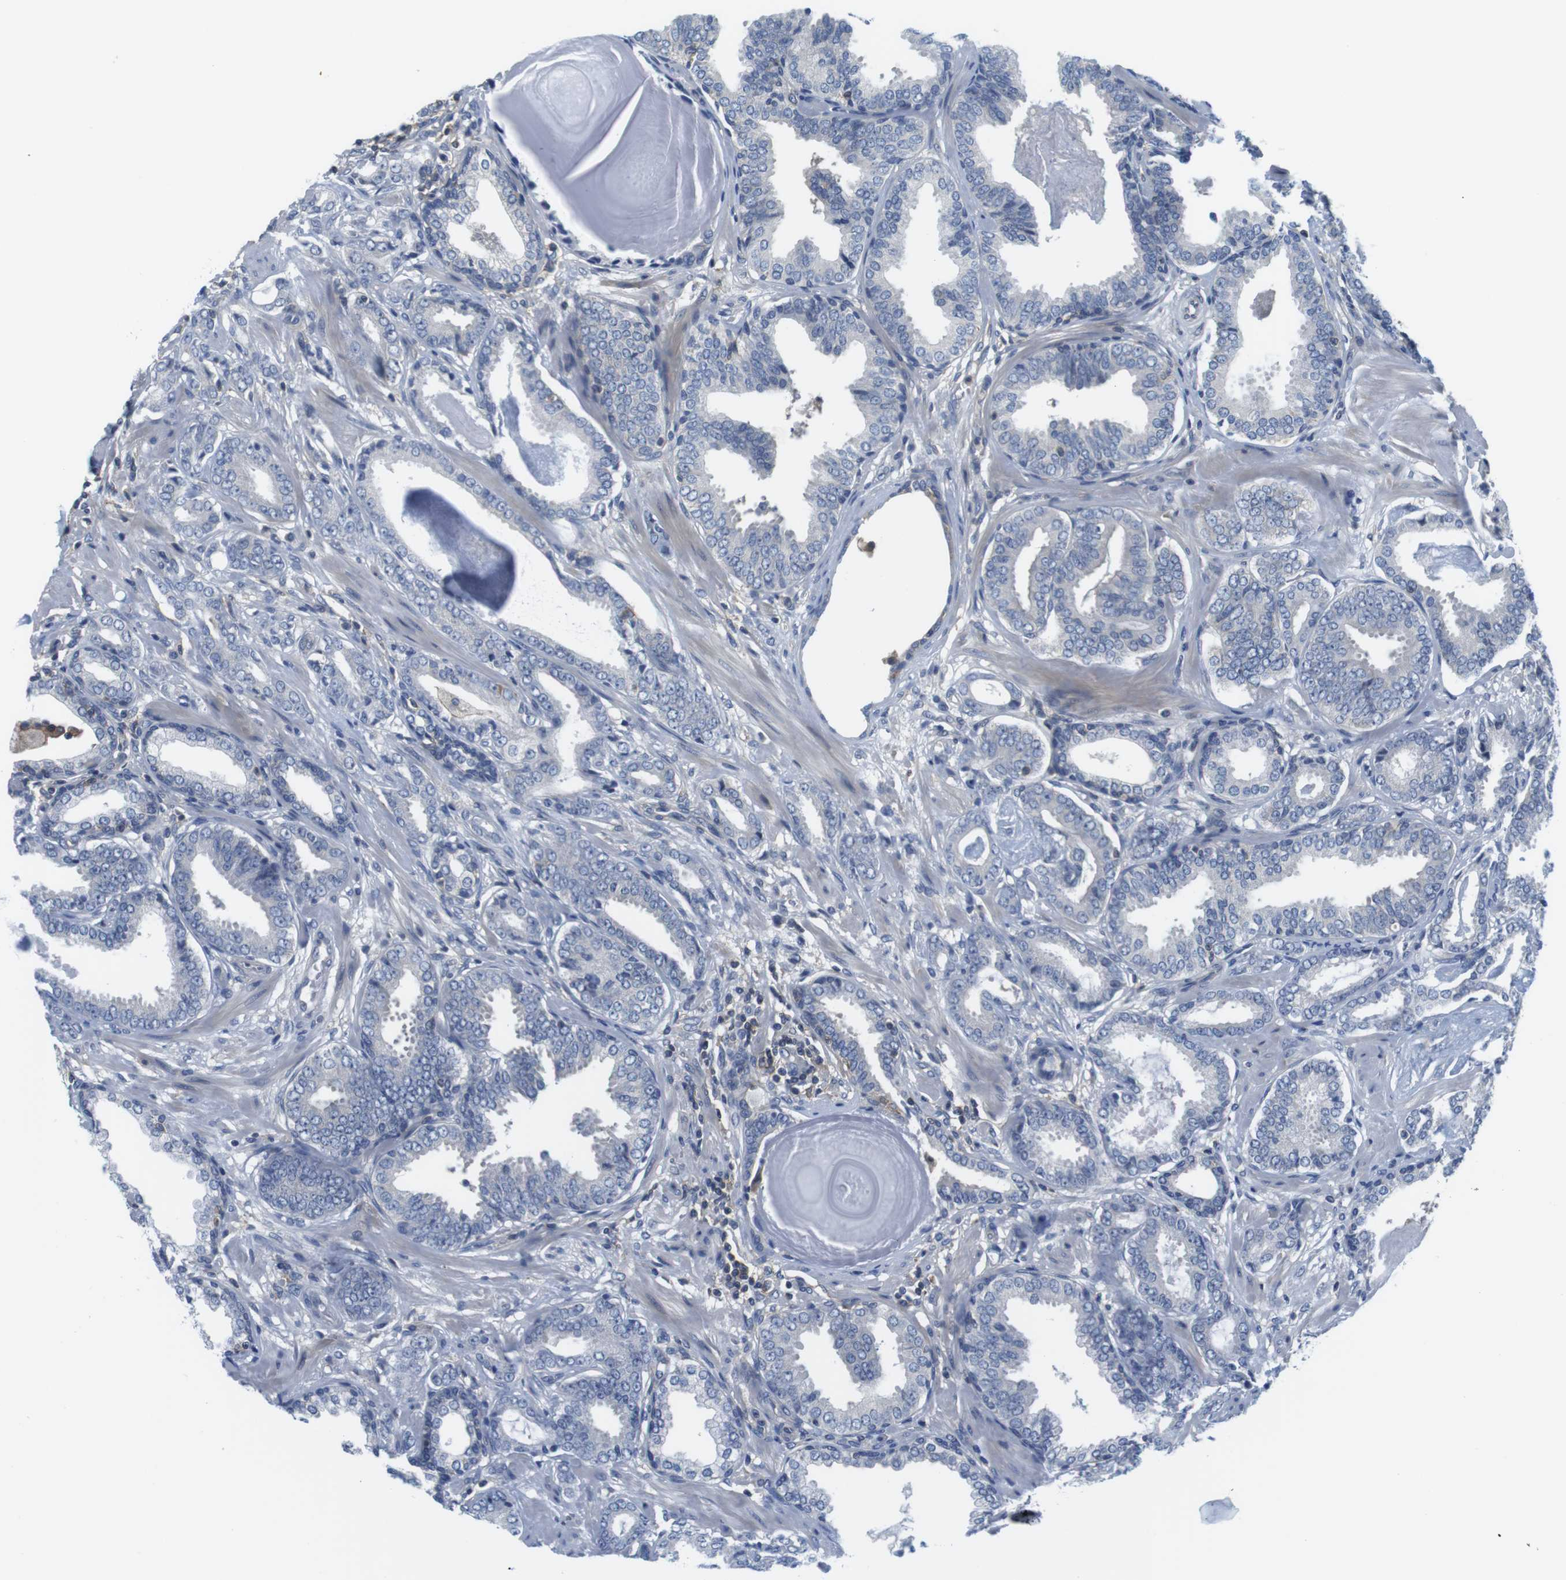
{"staining": {"intensity": "negative", "quantity": "none", "location": "none"}, "tissue": "prostate cancer", "cell_type": "Tumor cells", "image_type": "cancer", "snomed": [{"axis": "morphology", "description": "Adenocarcinoma, Low grade"}, {"axis": "topography", "description": "Prostate"}], "caption": "High power microscopy photomicrograph of an immunohistochemistry photomicrograph of low-grade adenocarcinoma (prostate), revealing no significant staining in tumor cells.", "gene": "HERPUD2", "patient": {"sex": "male", "age": 53}}